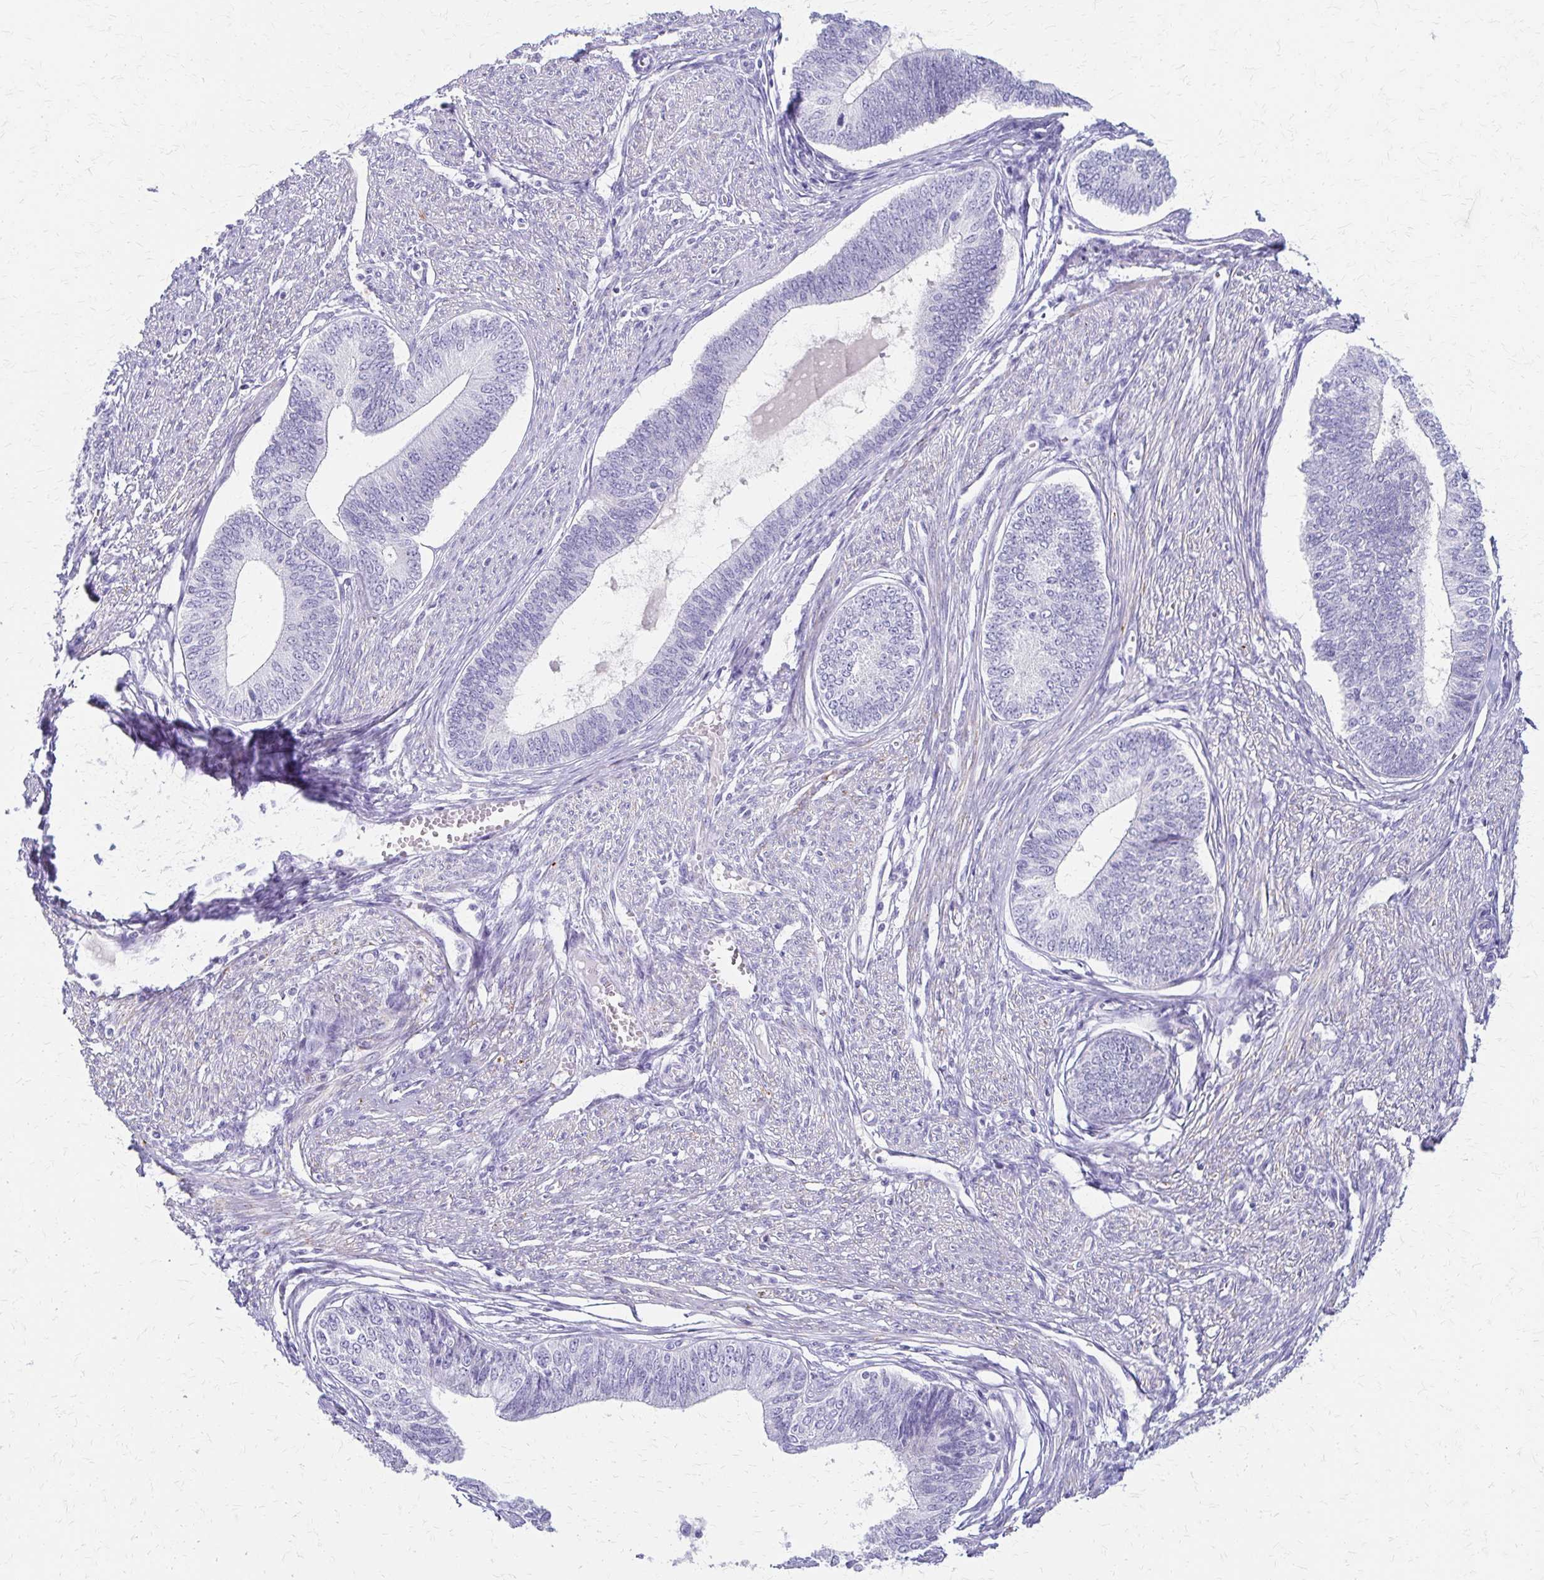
{"staining": {"intensity": "negative", "quantity": "none", "location": "none"}, "tissue": "endometrial cancer", "cell_type": "Tumor cells", "image_type": "cancer", "snomed": [{"axis": "morphology", "description": "Adenocarcinoma, NOS"}, {"axis": "topography", "description": "Endometrium"}], "caption": "Adenocarcinoma (endometrial) was stained to show a protein in brown. There is no significant expression in tumor cells.", "gene": "ZSCAN5B", "patient": {"sex": "female", "age": 68}}